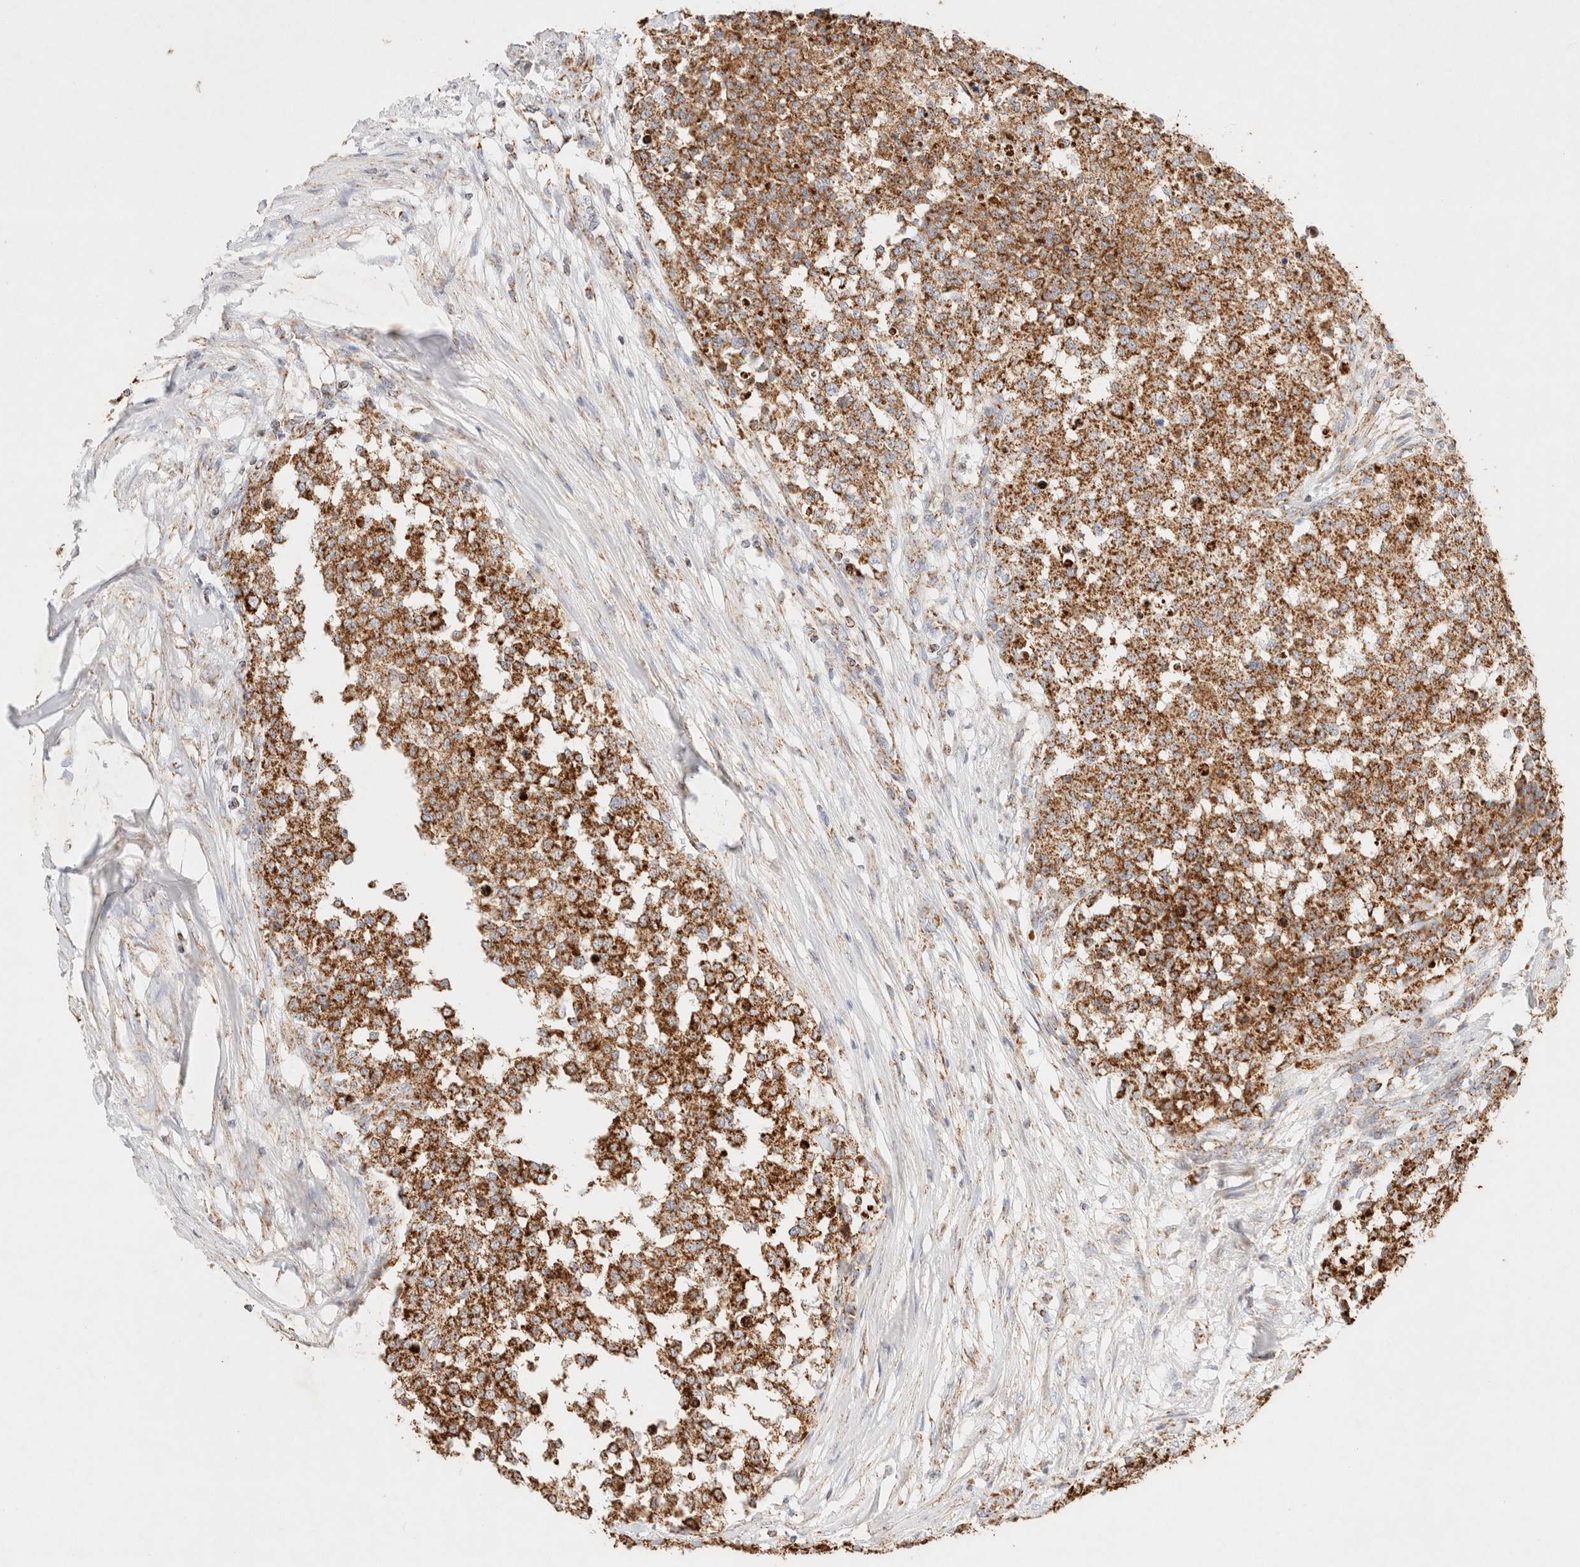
{"staining": {"intensity": "strong", "quantity": ">75%", "location": "cytoplasmic/membranous"}, "tissue": "testis cancer", "cell_type": "Tumor cells", "image_type": "cancer", "snomed": [{"axis": "morphology", "description": "Seminoma, NOS"}, {"axis": "topography", "description": "Testis"}], "caption": "Testis seminoma stained with IHC demonstrates strong cytoplasmic/membranous expression in about >75% of tumor cells. (DAB IHC, brown staining for protein, blue staining for nuclei).", "gene": "PHB2", "patient": {"sex": "male", "age": 59}}